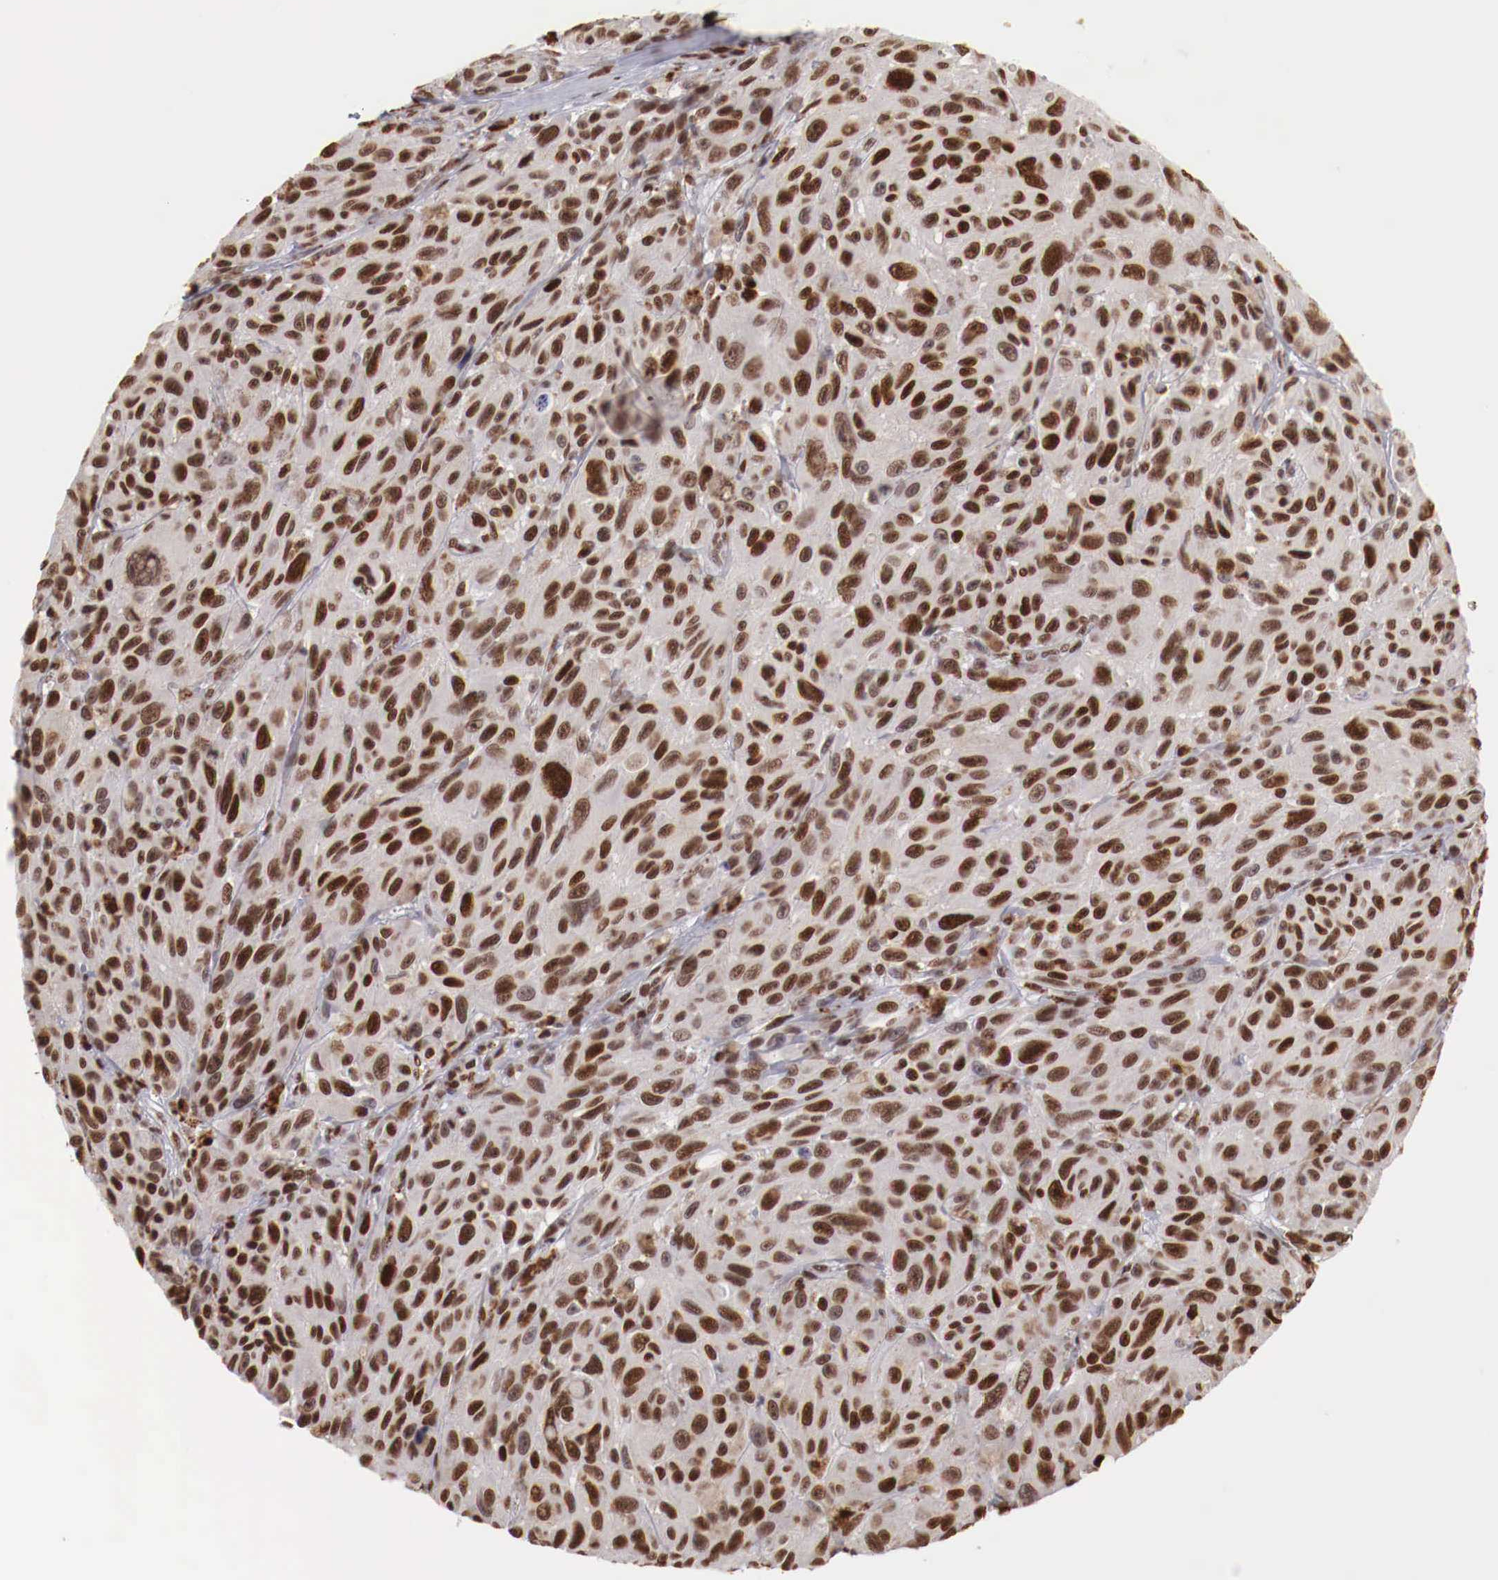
{"staining": {"intensity": "strong", "quantity": ">75%", "location": "nuclear"}, "tissue": "melanoma", "cell_type": "Tumor cells", "image_type": "cancer", "snomed": [{"axis": "morphology", "description": "Malignant melanoma, NOS"}, {"axis": "topography", "description": "Skin"}], "caption": "High-magnification brightfield microscopy of malignant melanoma stained with DAB (brown) and counterstained with hematoxylin (blue). tumor cells exhibit strong nuclear expression is identified in approximately>75% of cells.", "gene": "MAX", "patient": {"sex": "male", "age": 70}}